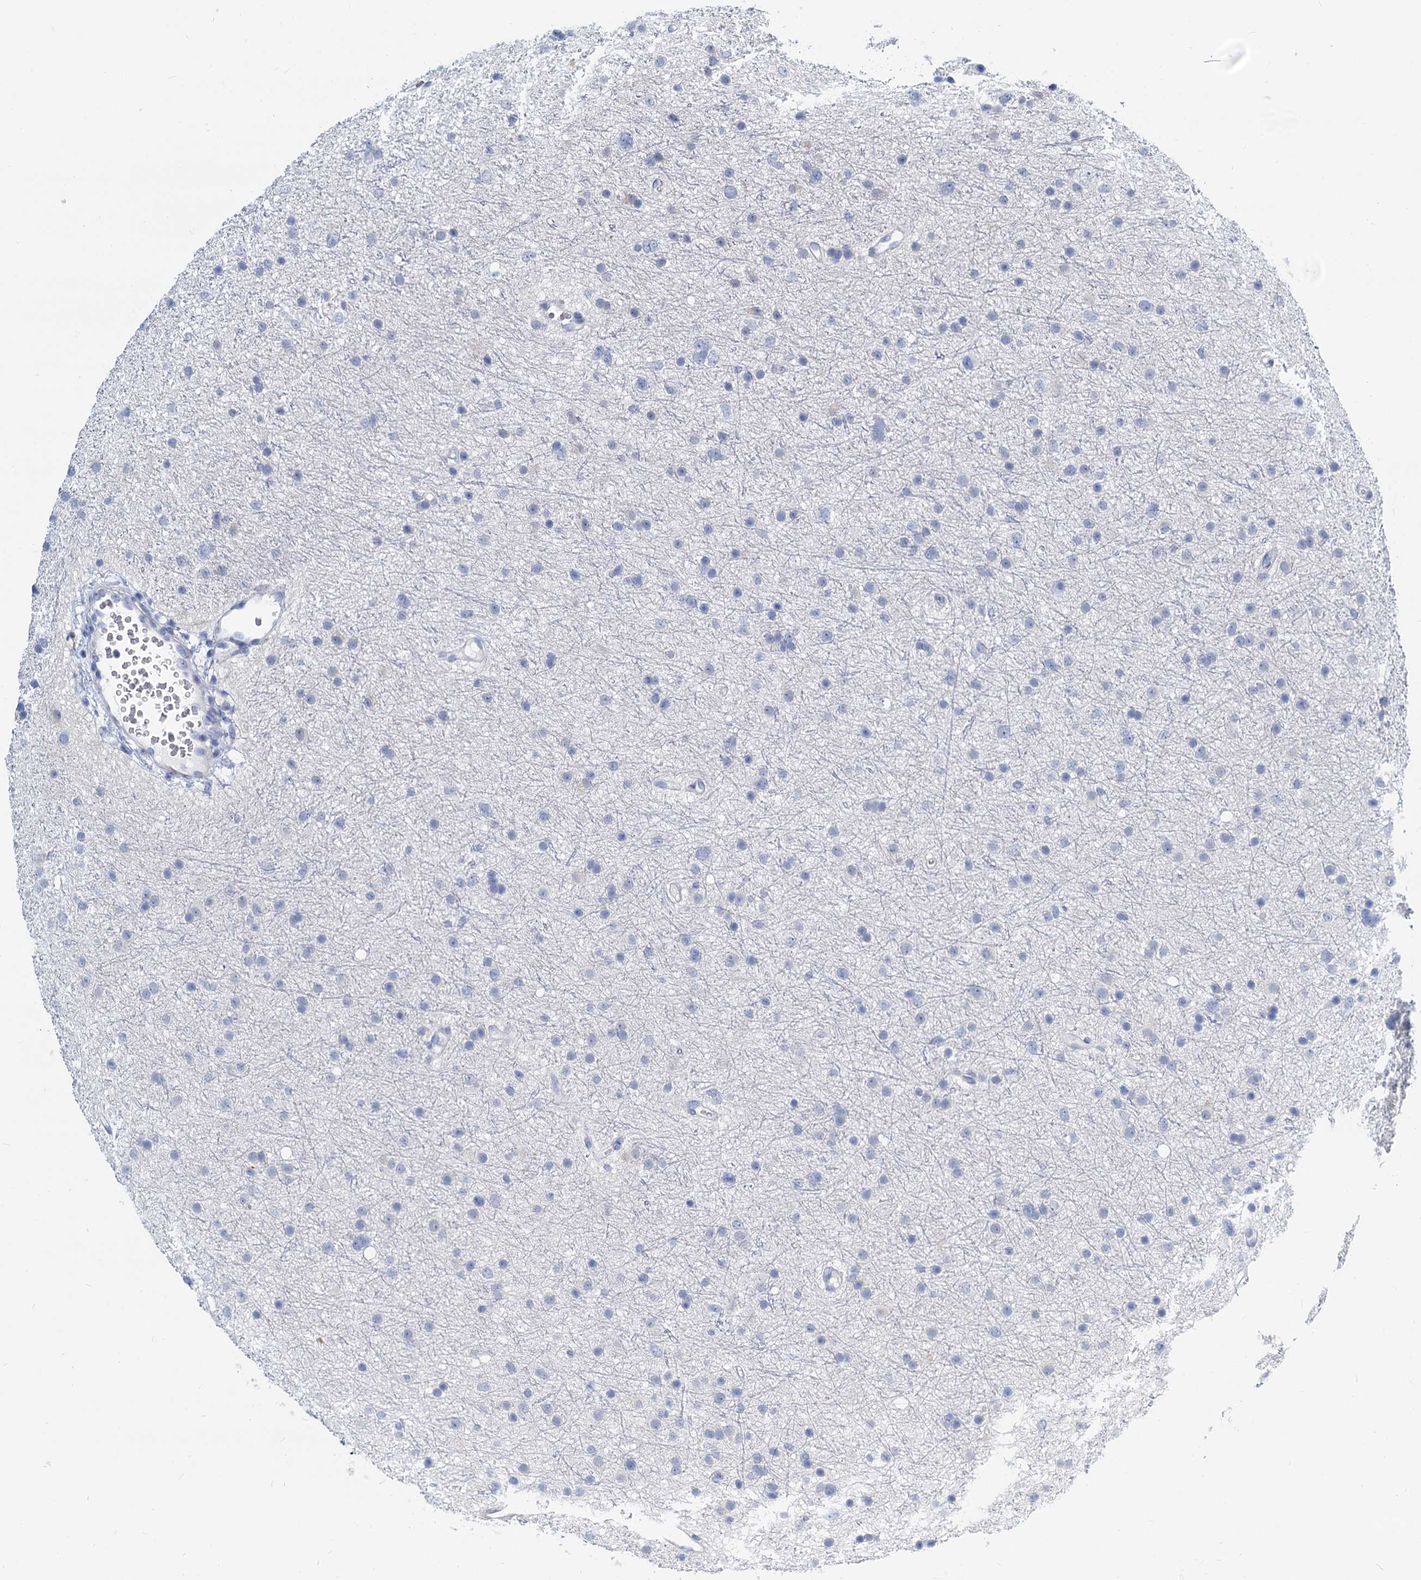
{"staining": {"intensity": "negative", "quantity": "none", "location": "none"}, "tissue": "glioma", "cell_type": "Tumor cells", "image_type": "cancer", "snomed": [{"axis": "morphology", "description": "Glioma, malignant, Low grade"}, {"axis": "topography", "description": "Cerebral cortex"}], "caption": "The image demonstrates no significant staining in tumor cells of glioma.", "gene": "GSTM3", "patient": {"sex": "female", "age": 39}}